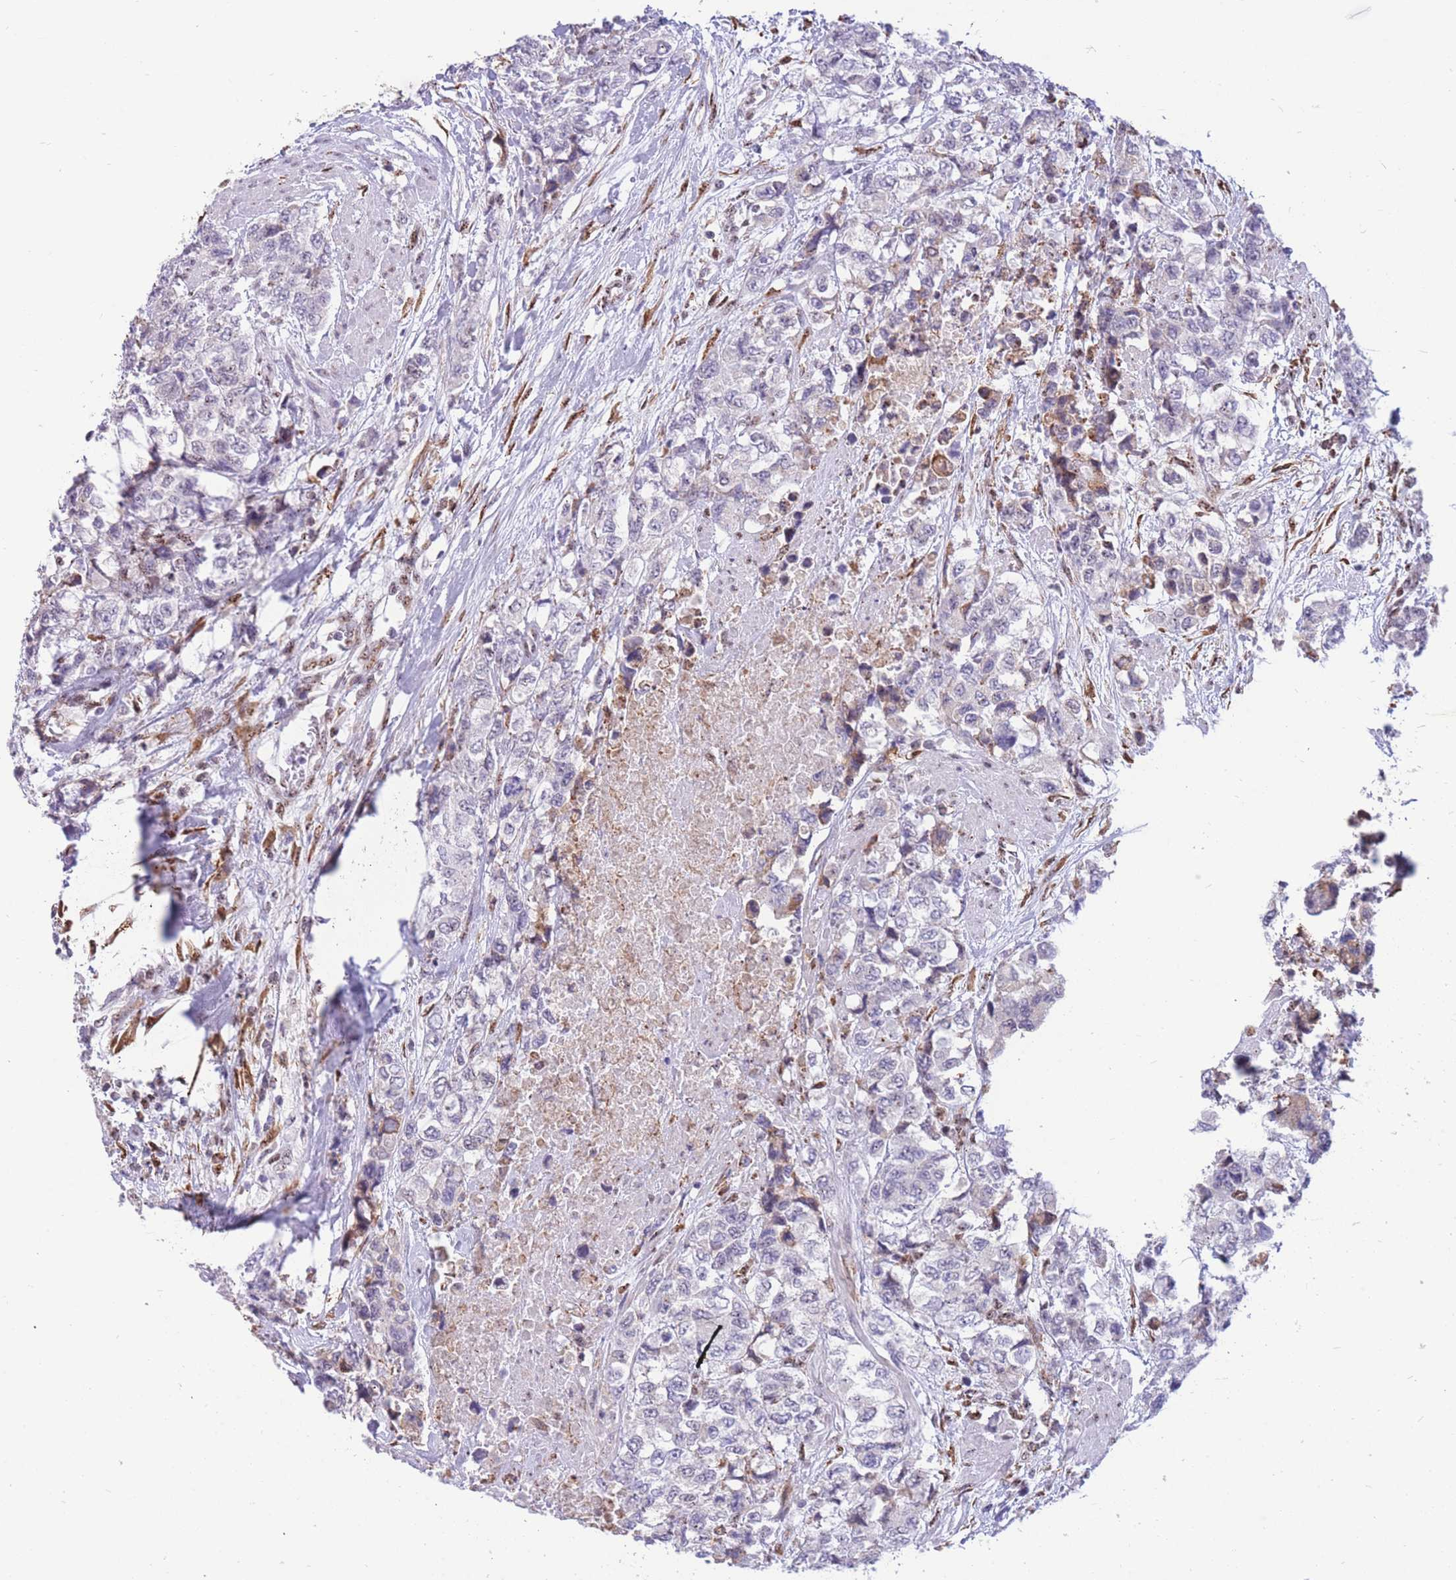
{"staining": {"intensity": "weak", "quantity": "<25%", "location": "cytoplasmic/membranous"}, "tissue": "urothelial cancer", "cell_type": "Tumor cells", "image_type": "cancer", "snomed": [{"axis": "morphology", "description": "Urothelial carcinoma, High grade"}, {"axis": "topography", "description": "Urinary bladder"}], "caption": "The image exhibits no significant staining in tumor cells of urothelial cancer.", "gene": "FAM153A", "patient": {"sex": "female", "age": 78}}